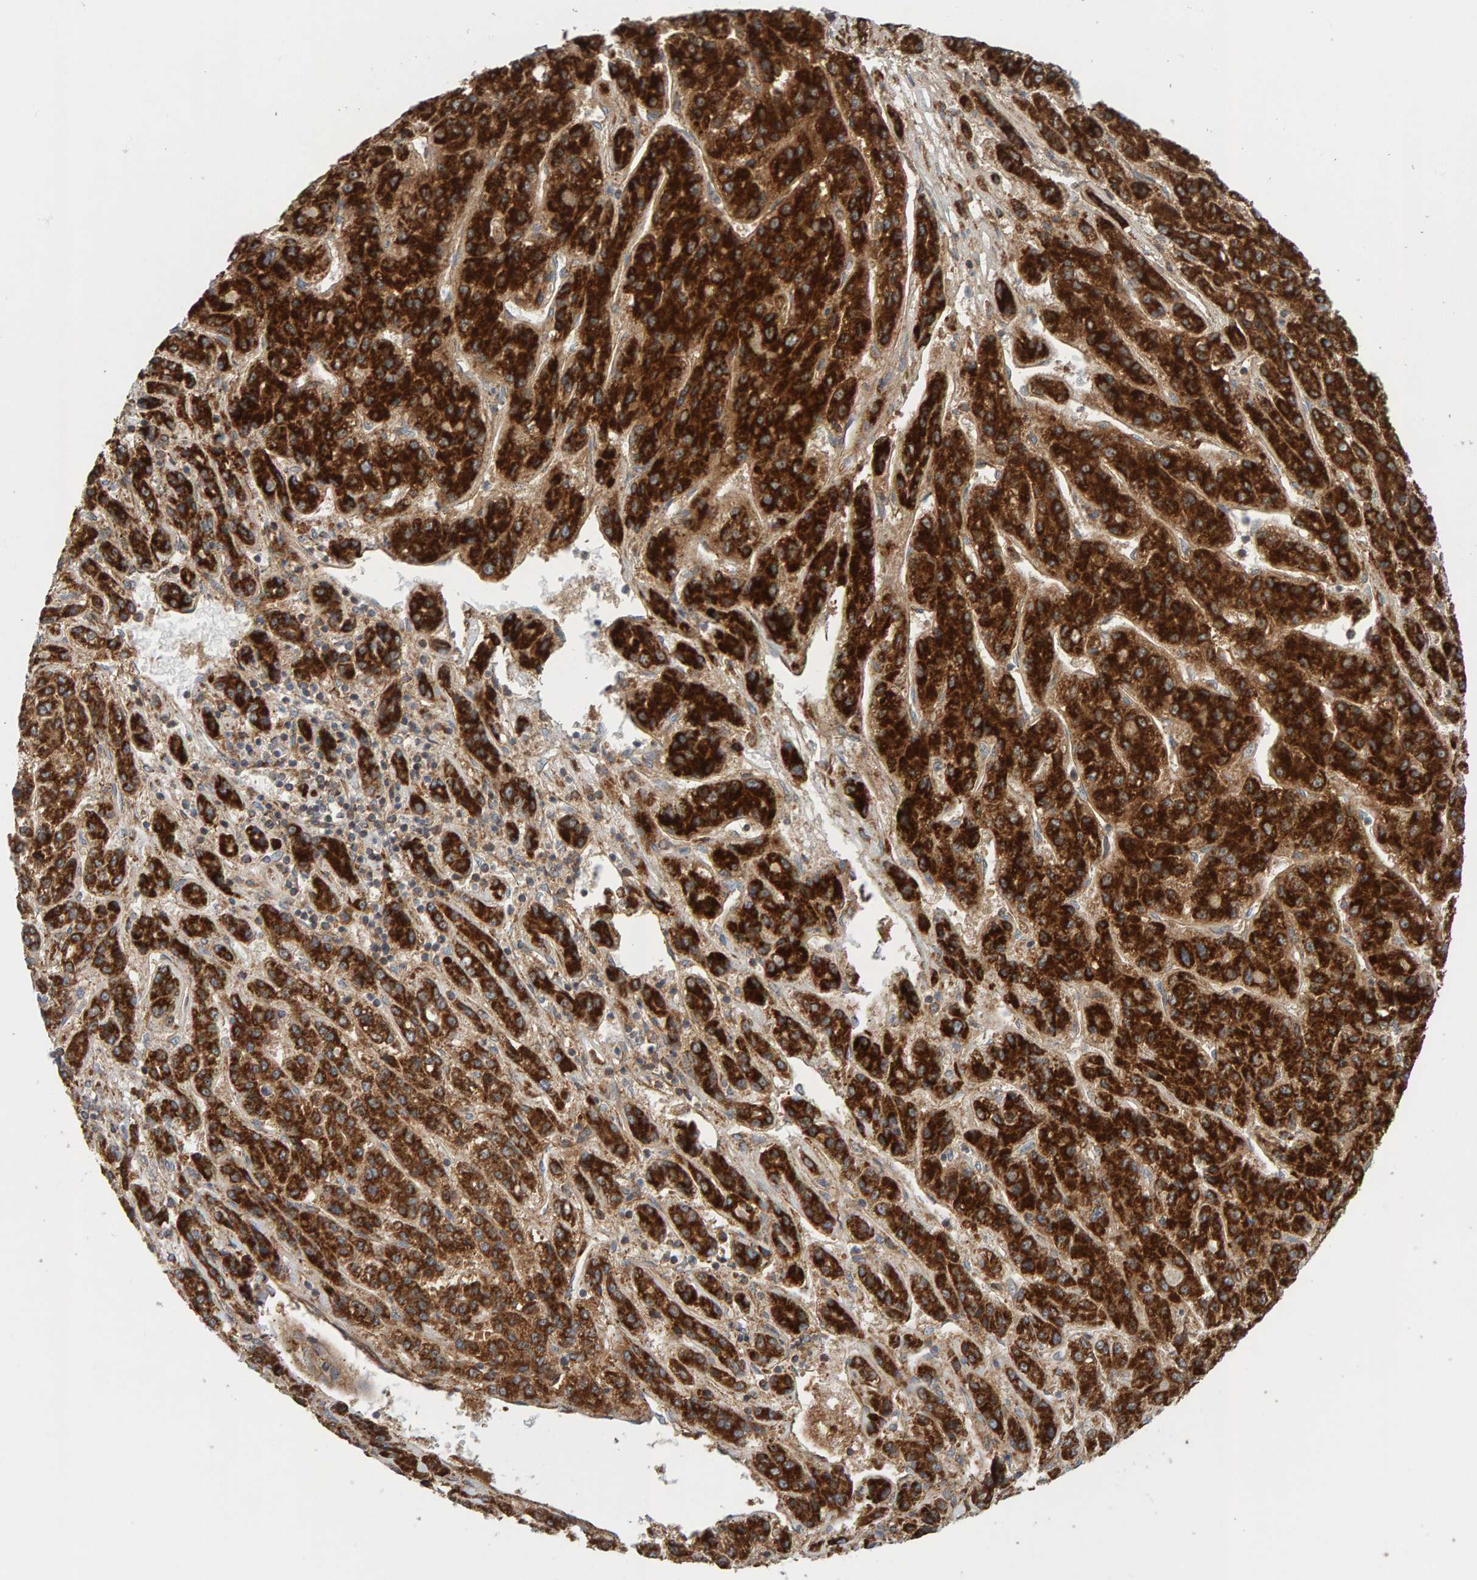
{"staining": {"intensity": "strong", "quantity": ">75%", "location": "cytoplasmic/membranous"}, "tissue": "liver cancer", "cell_type": "Tumor cells", "image_type": "cancer", "snomed": [{"axis": "morphology", "description": "Carcinoma, Hepatocellular, NOS"}, {"axis": "topography", "description": "Liver"}], "caption": "An IHC image of tumor tissue is shown. Protein staining in brown highlights strong cytoplasmic/membranous positivity in liver hepatocellular carcinoma within tumor cells.", "gene": "MRPL45", "patient": {"sex": "male", "age": 70}}